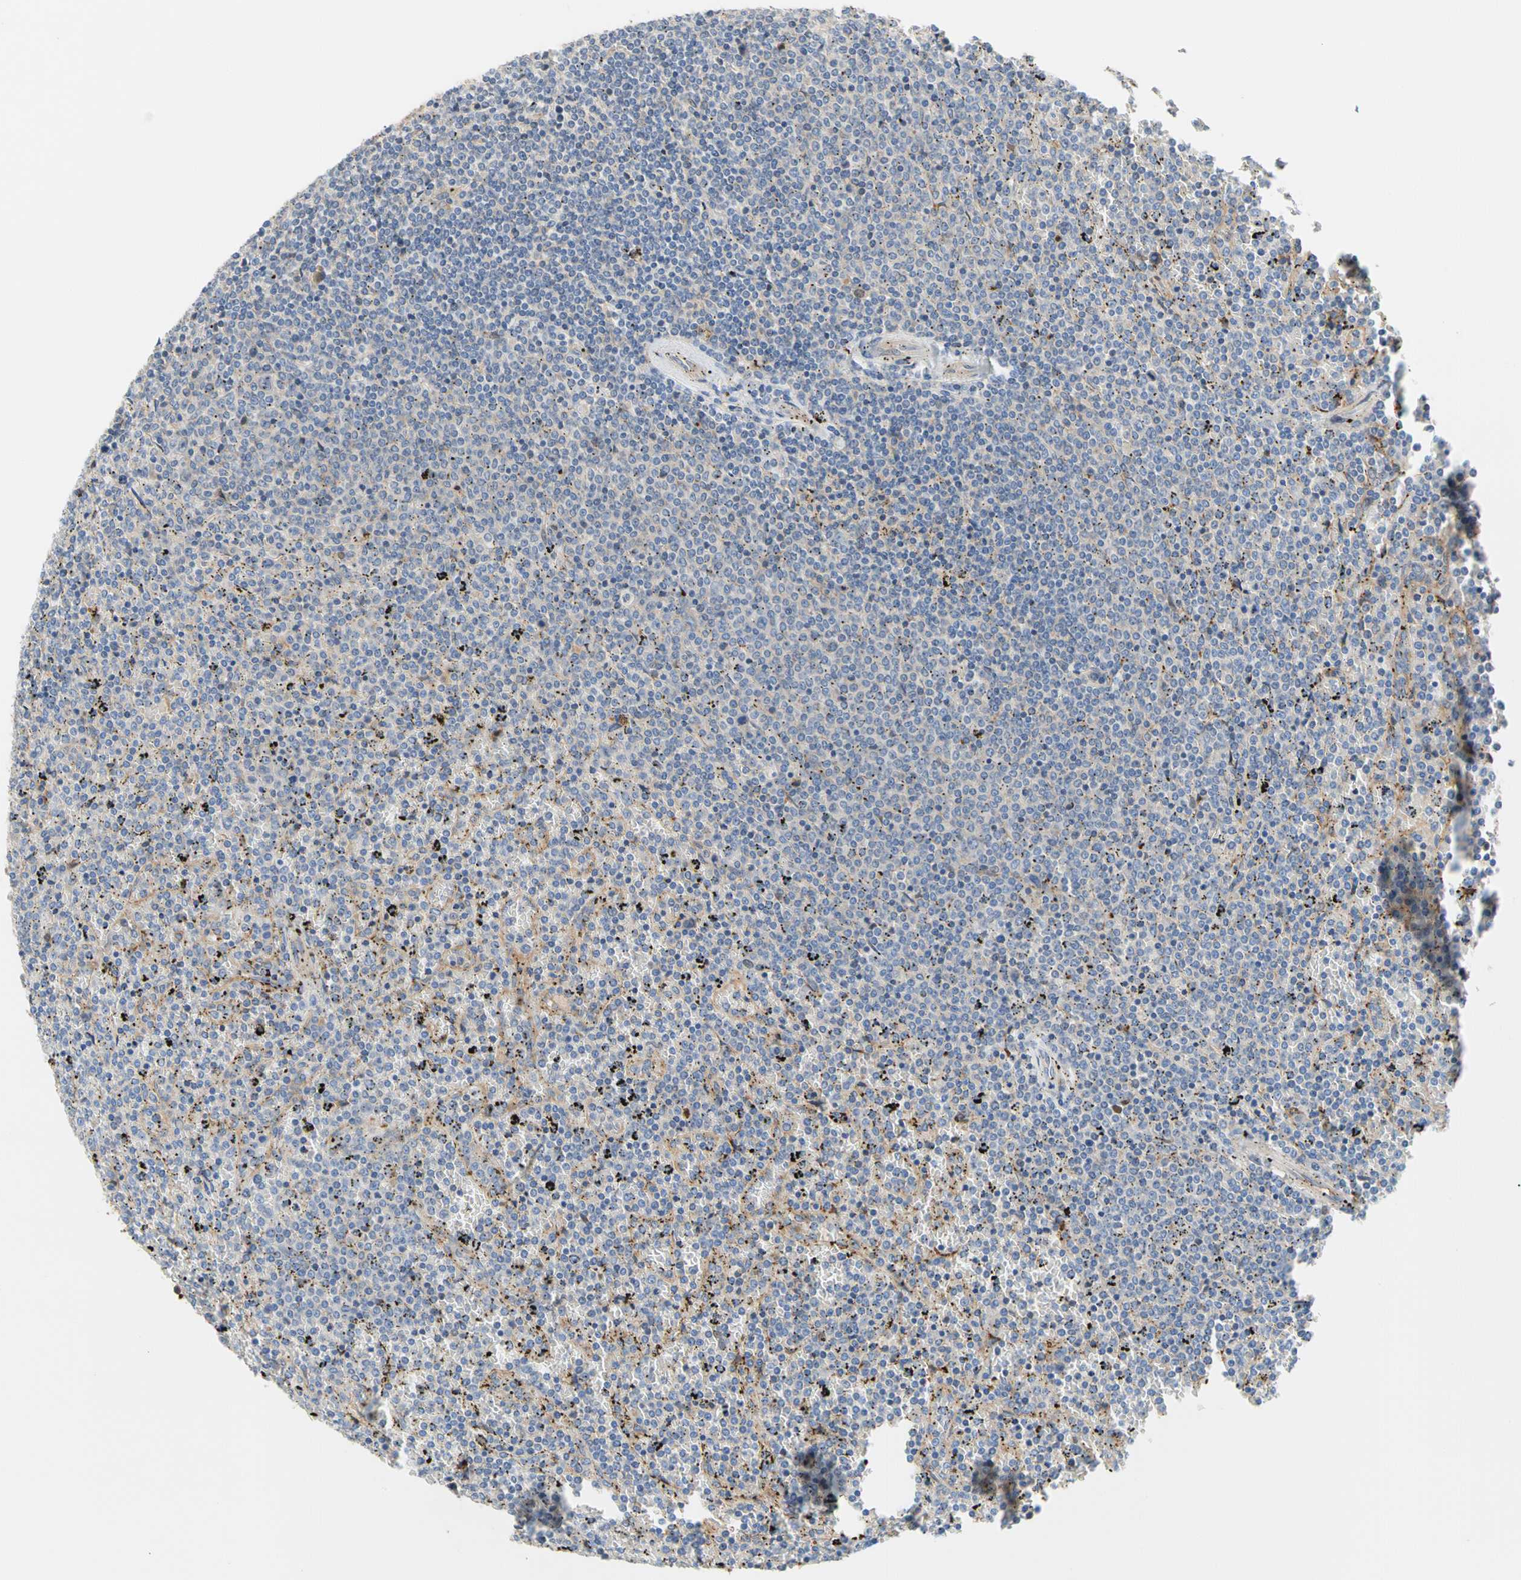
{"staining": {"intensity": "negative", "quantity": "none", "location": "none"}, "tissue": "lymphoma", "cell_type": "Tumor cells", "image_type": "cancer", "snomed": [{"axis": "morphology", "description": "Malignant lymphoma, non-Hodgkin's type, Low grade"}, {"axis": "topography", "description": "Spleen"}], "caption": "An IHC micrograph of lymphoma is shown. There is no staining in tumor cells of lymphoma.", "gene": "ENTREP3", "patient": {"sex": "female", "age": 77}}